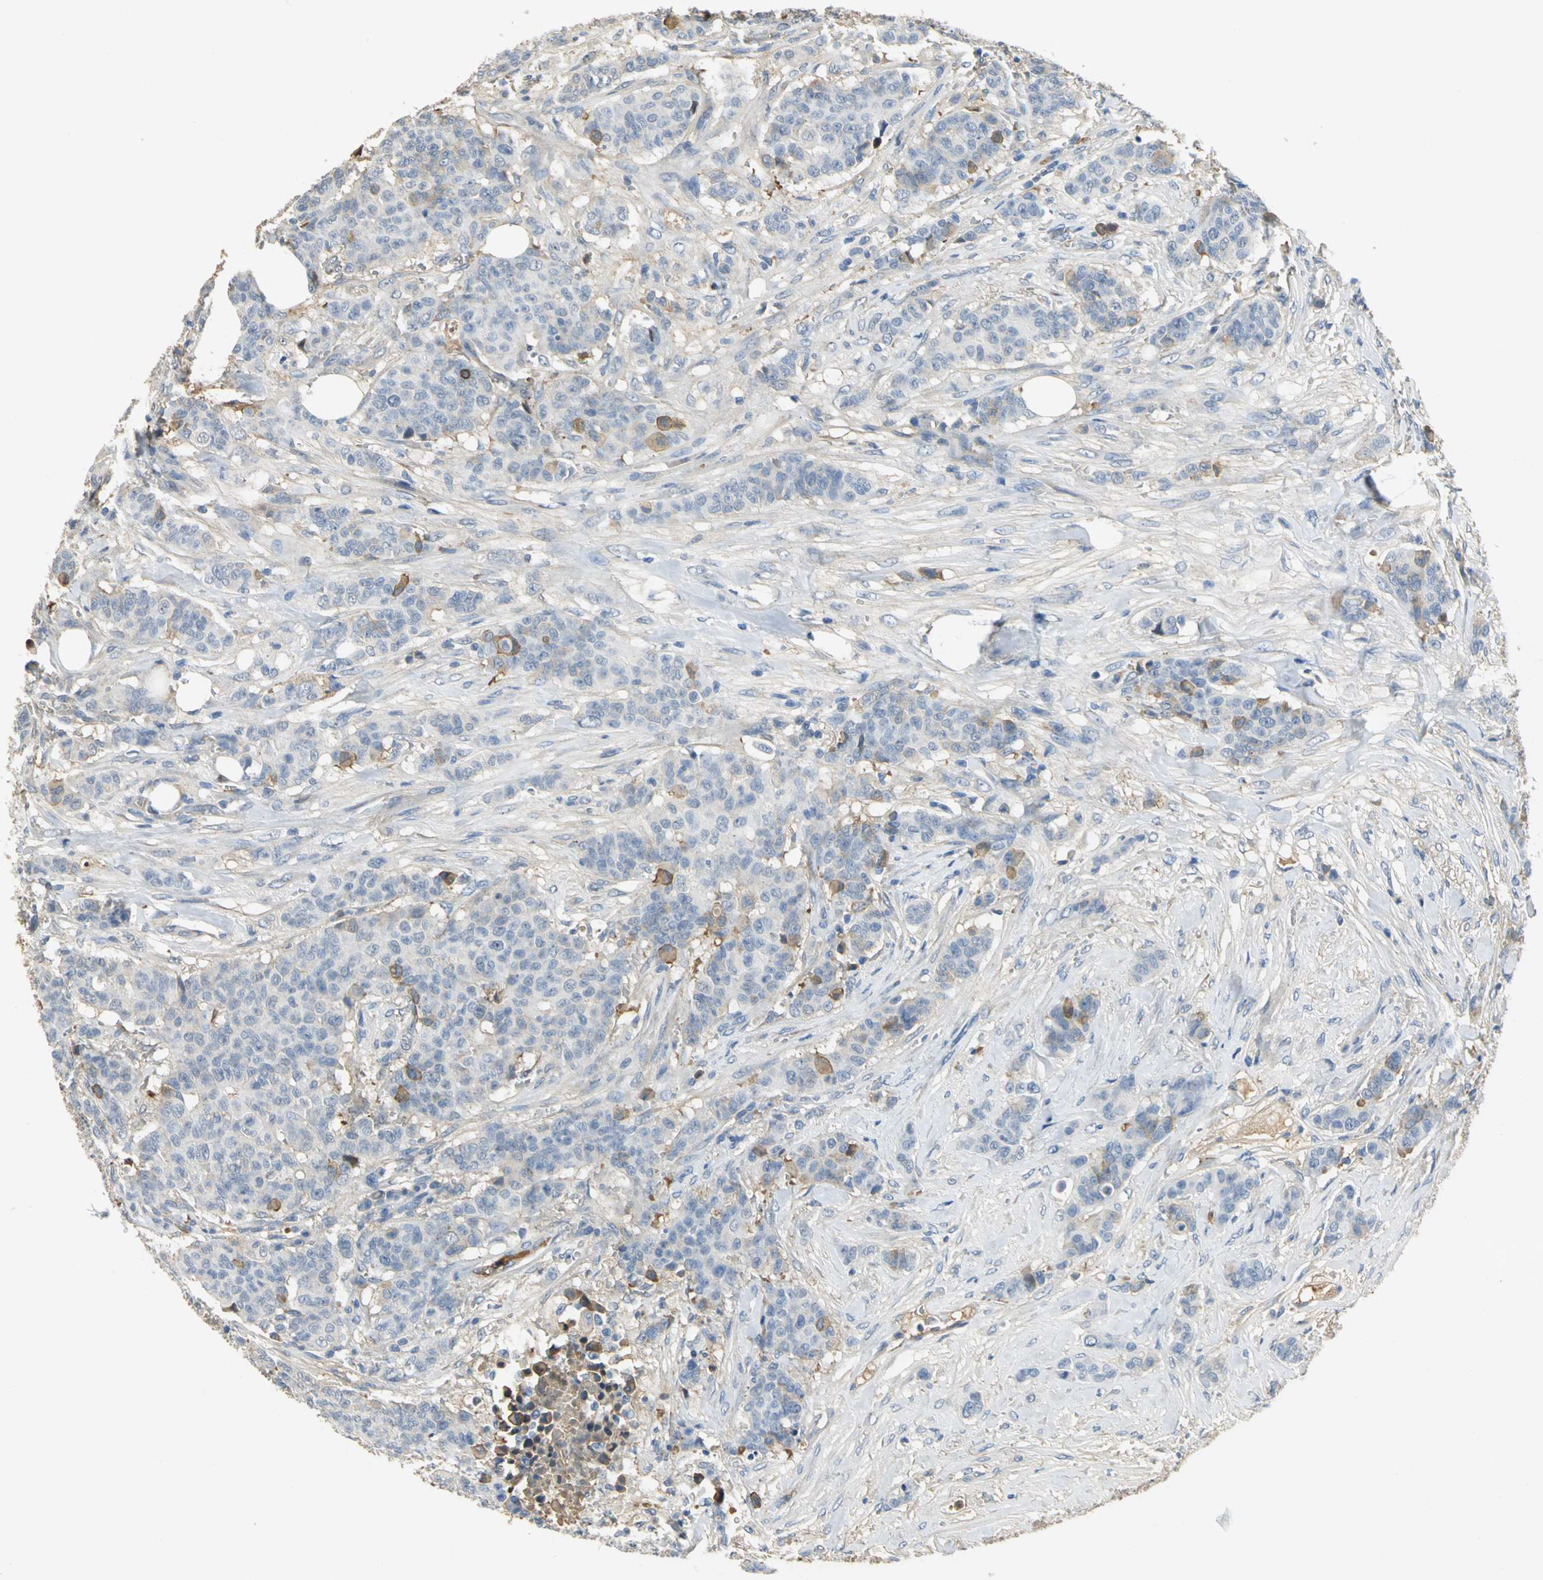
{"staining": {"intensity": "weak", "quantity": "25%-75%", "location": "cytoplasmic/membranous"}, "tissue": "breast cancer", "cell_type": "Tumor cells", "image_type": "cancer", "snomed": [{"axis": "morphology", "description": "Duct carcinoma"}, {"axis": "topography", "description": "Breast"}], "caption": "Protein staining exhibits weak cytoplasmic/membranous expression in approximately 25%-75% of tumor cells in invasive ductal carcinoma (breast).", "gene": "GYG2", "patient": {"sex": "female", "age": 40}}